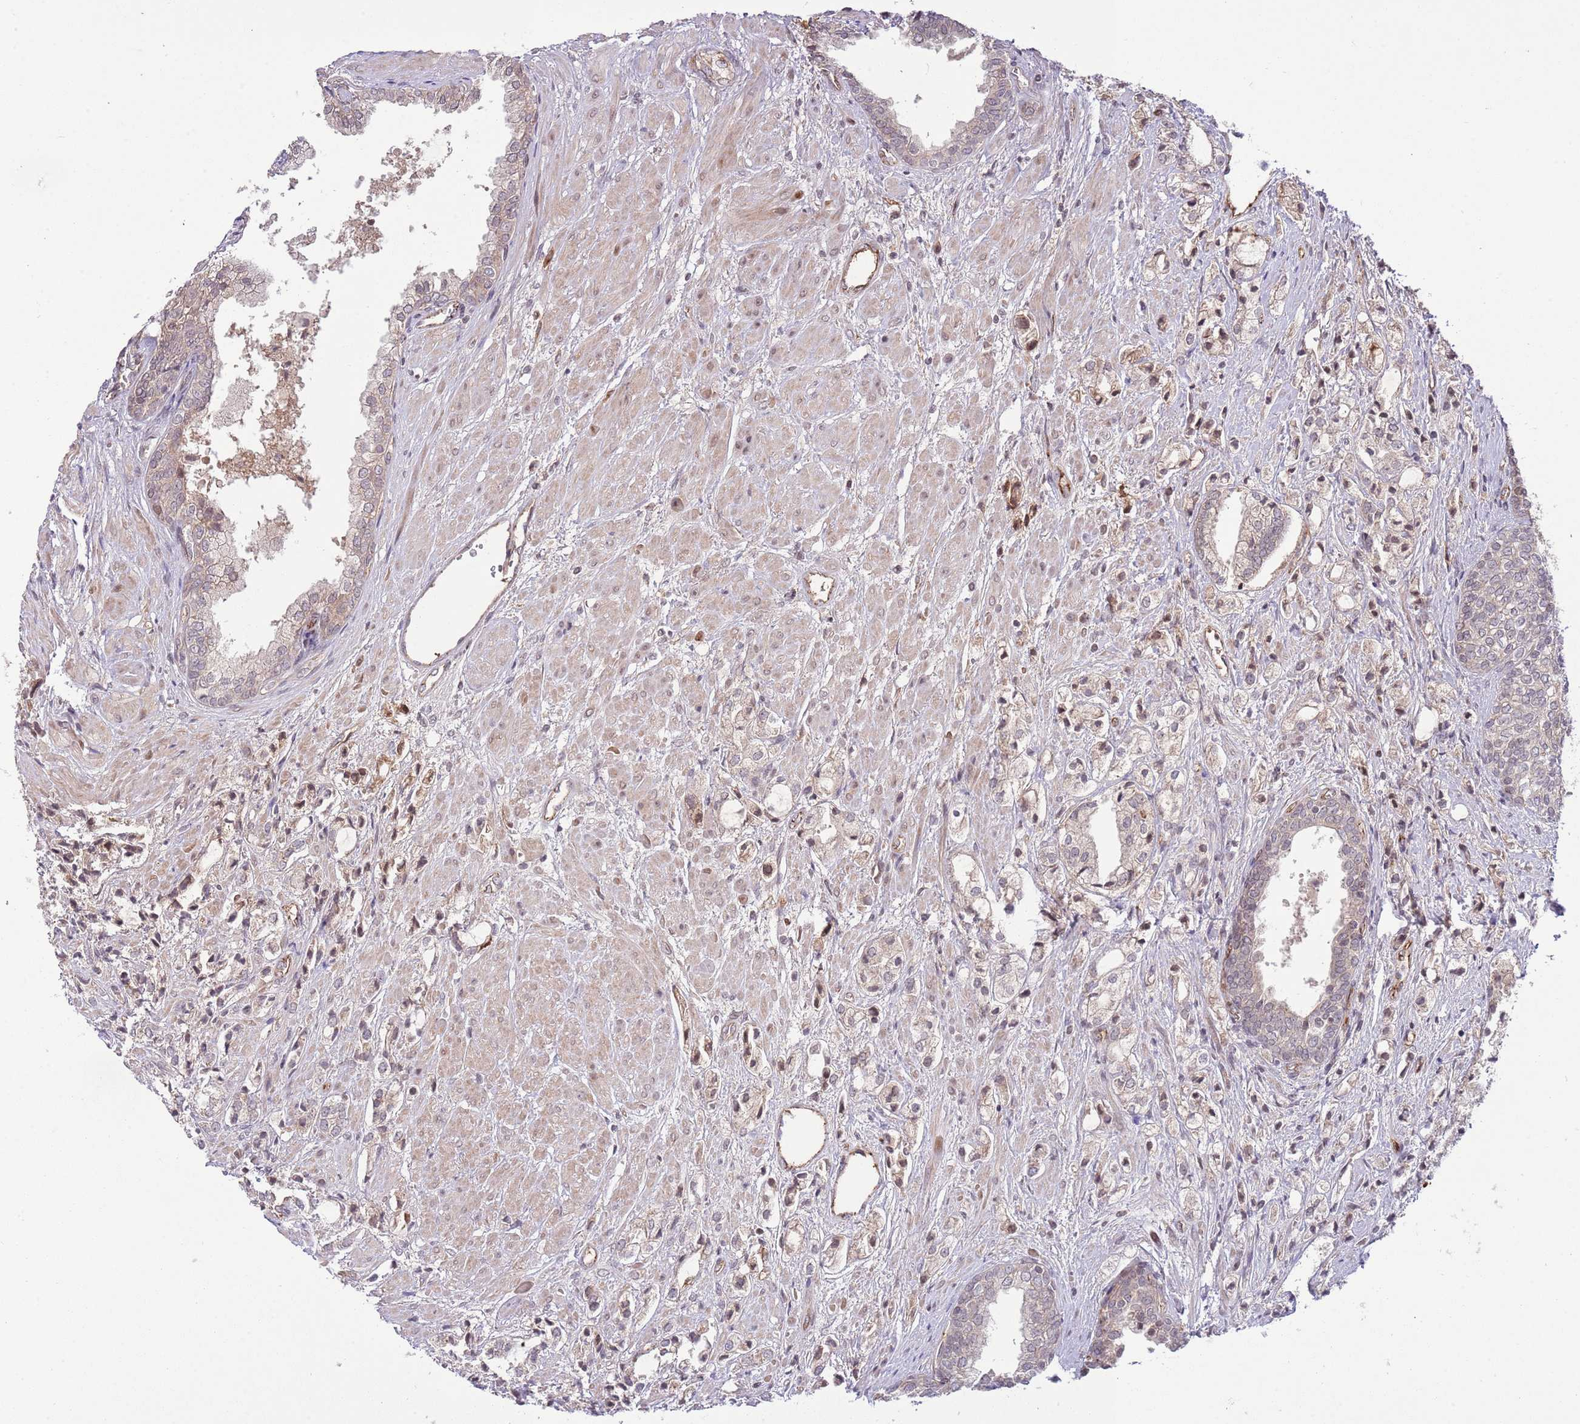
{"staining": {"intensity": "moderate", "quantity": "<25%", "location": "cytoplasmic/membranous,nuclear"}, "tissue": "prostate cancer", "cell_type": "Tumor cells", "image_type": "cancer", "snomed": [{"axis": "morphology", "description": "Adenocarcinoma, High grade"}, {"axis": "topography", "description": "Prostate"}], "caption": "Tumor cells reveal moderate cytoplasmic/membranous and nuclear expression in approximately <25% of cells in high-grade adenocarcinoma (prostate).", "gene": "DPP10", "patient": {"sex": "male", "age": 50}}